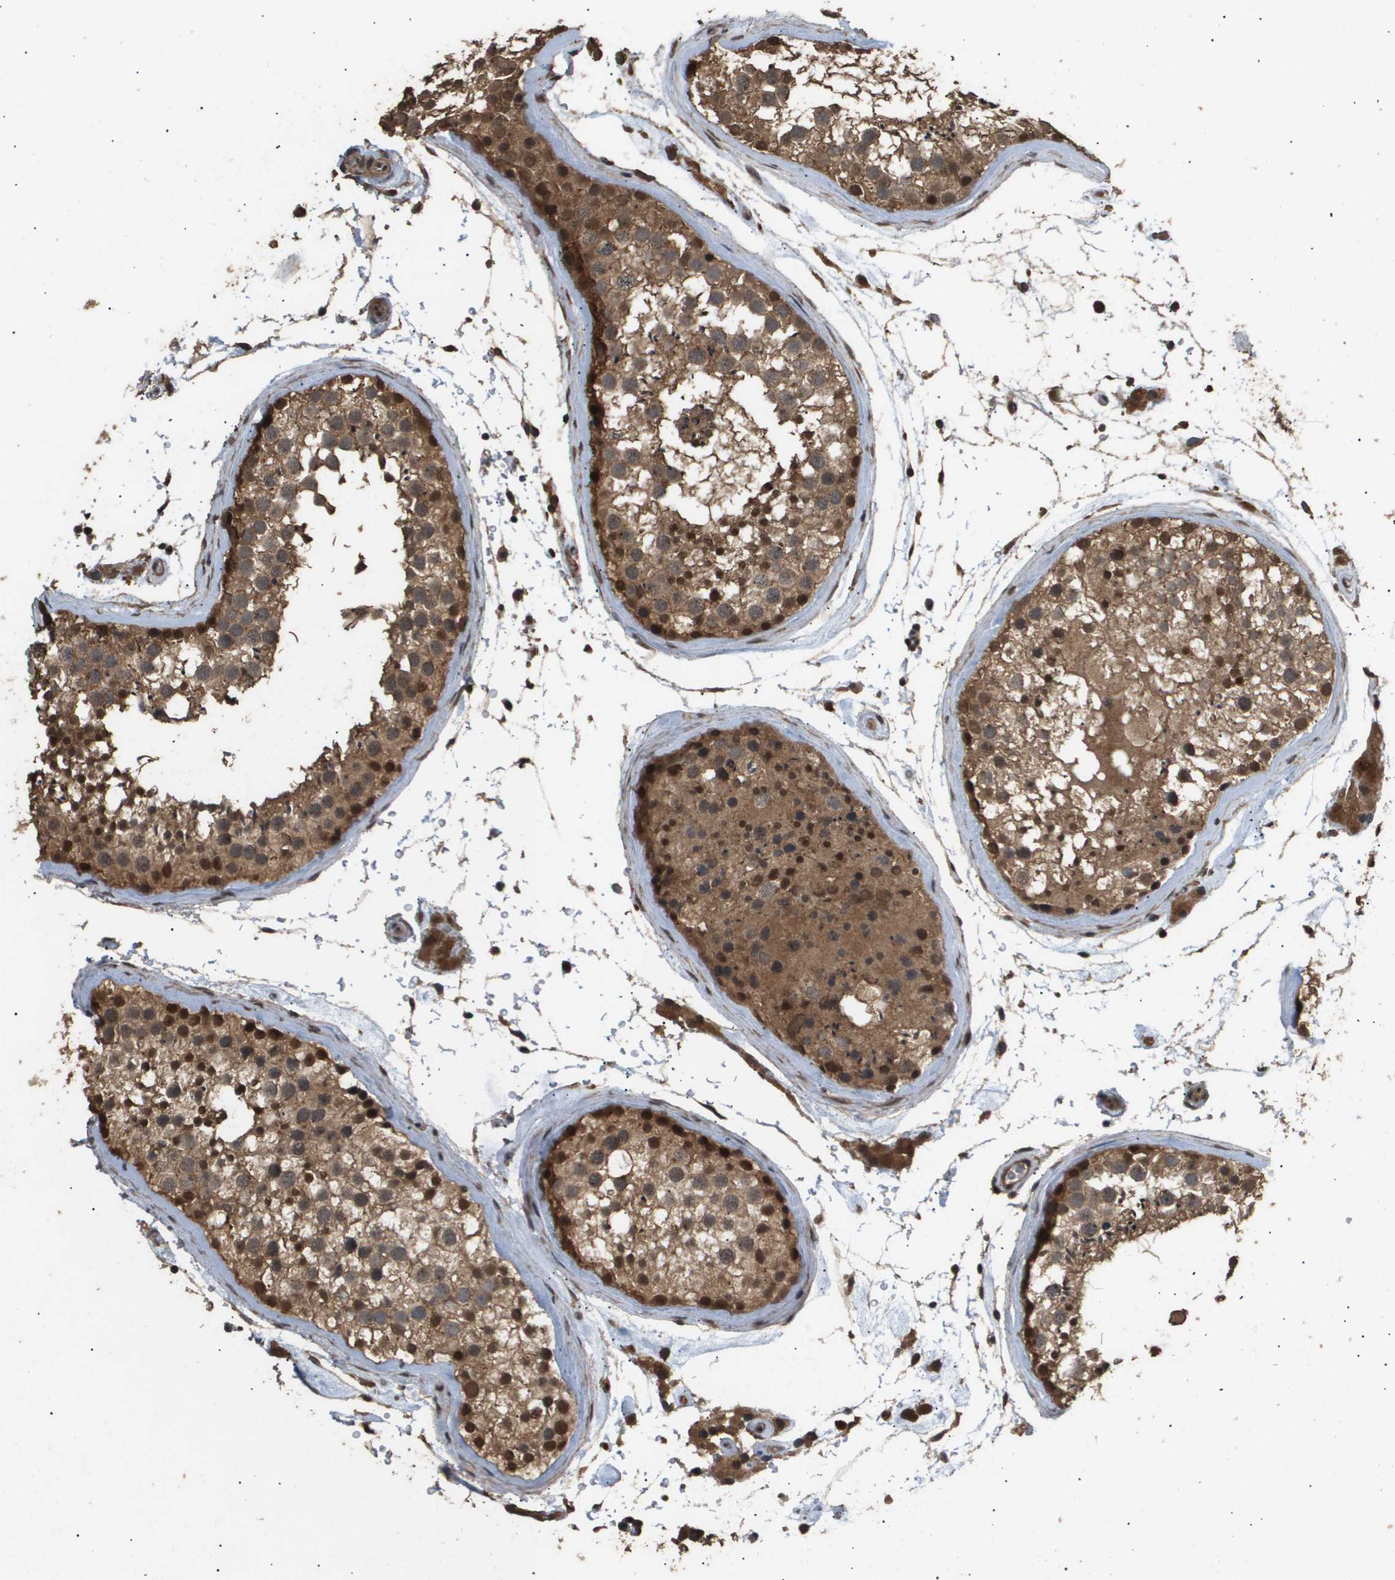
{"staining": {"intensity": "moderate", "quantity": ">75%", "location": "cytoplasmic/membranous,nuclear"}, "tissue": "testis", "cell_type": "Cells in seminiferous ducts", "image_type": "normal", "snomed": [{"axis": "morphology", "description": "Normal tissue, NOS"}, {"axis": "topography", "description": "Testis"}], "caption": "DAB immunohistochemical staining of normal human testis displays moderate cytoplasmic/membranous,nuclear protein expression in approximately >75% of cells in seminiferous ducts.", "gene": "ING1", "patient": {"sex": "male", "age": 46}}